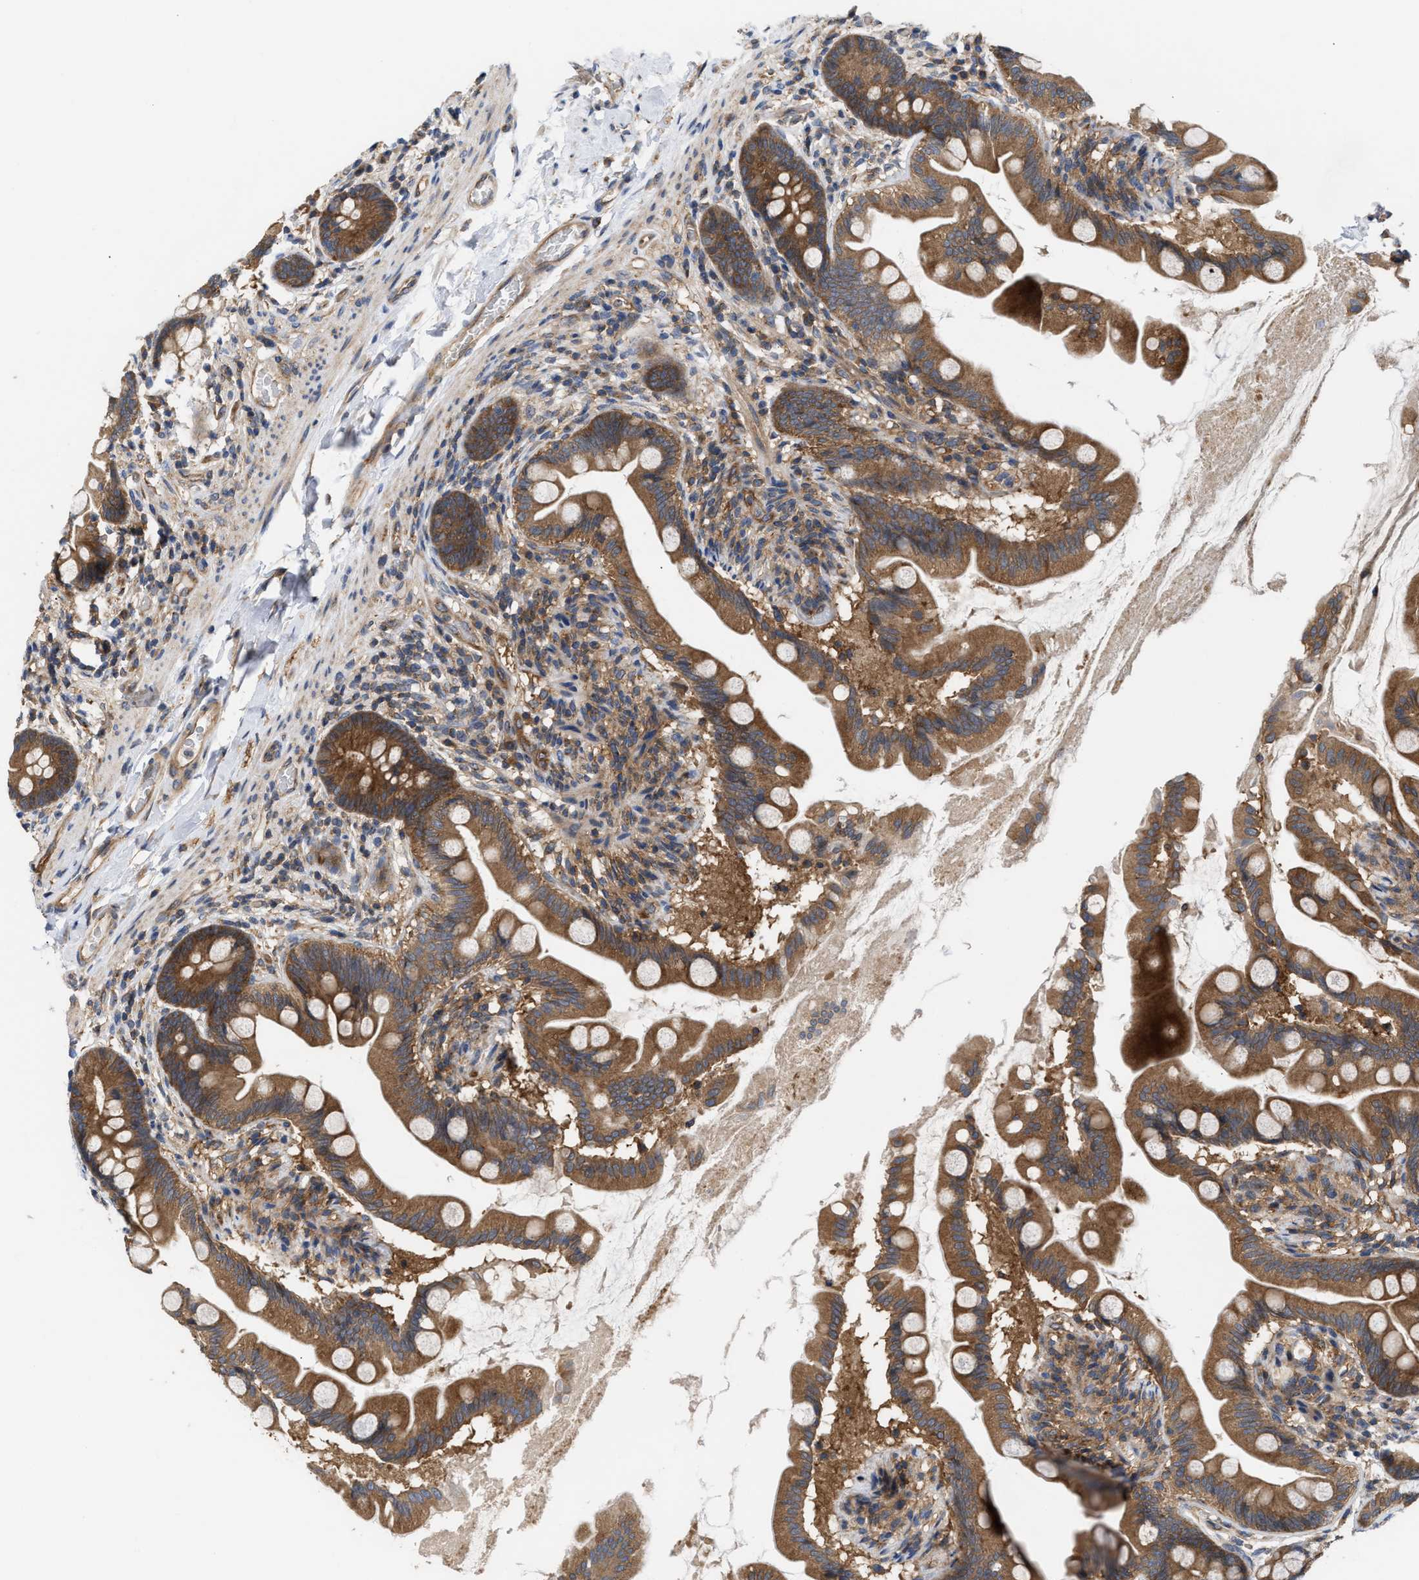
{"staining": {"intensity": "moderate", "quantity": ">75%", "location": "cytoplasmic/membranous"}, "tissue": "small intestine", "cell_type": "Glandular cells", "image_type": "normal", "snomed": [{"axis": "morphology", "description": "Normal tissue, NOS"}, {"axis": "topography", "description": "Small intestine"}], "caption": "Immunohistochemical staining of unremarkable human small intestine demonstrates medium levels of moderate cytoplasmic/membranous expression in approximately >75% of glandular cells.", "gene": "LAPTM4B", "patient": {"sex": "female", "age": 56}}